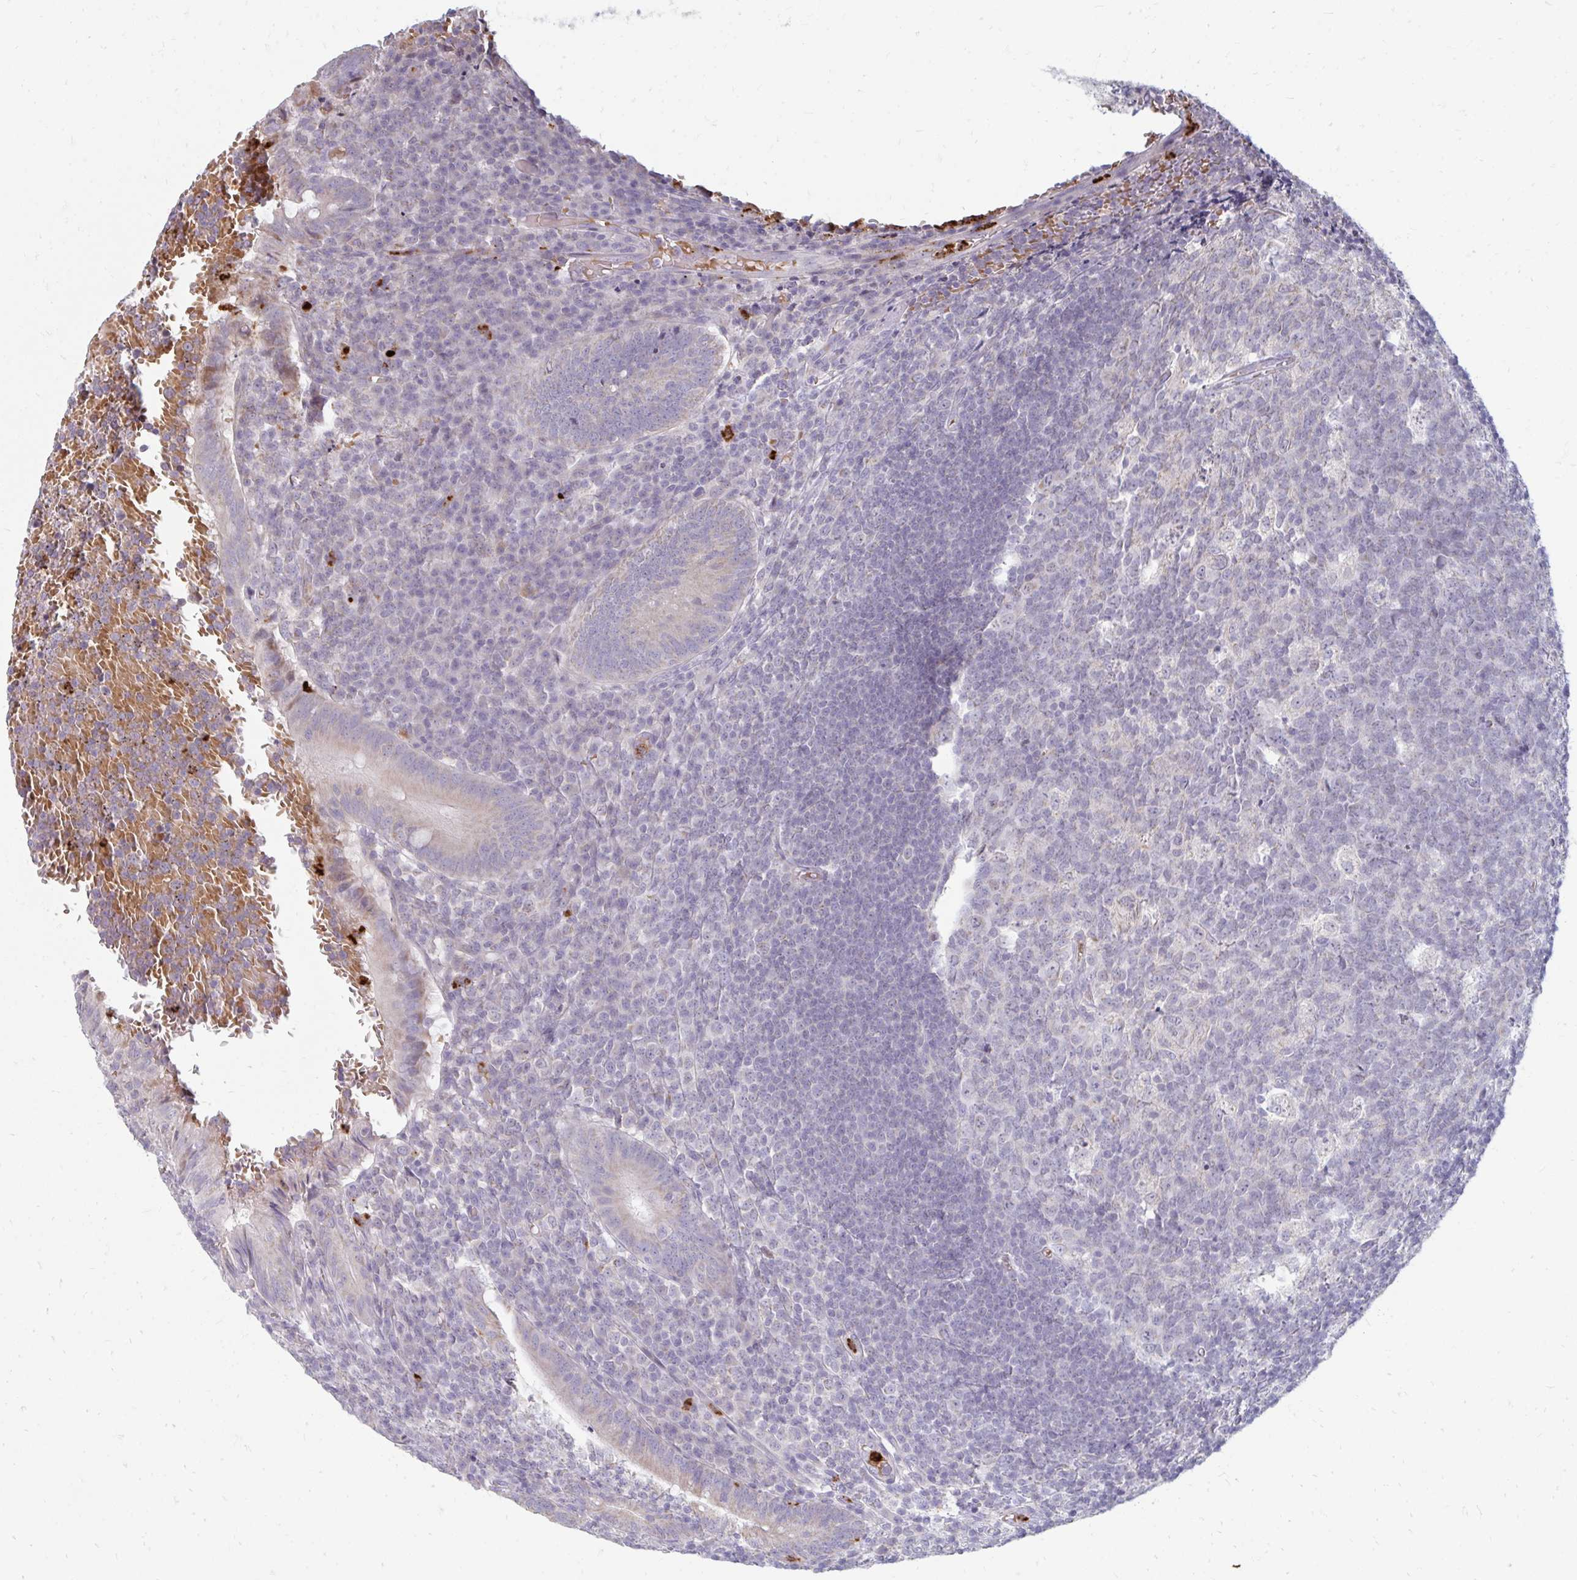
{"staining": {"intensity": "moderate", "quantity": "25%-75%", "location": "cytoplasmic/membranous"}, "tissue": "appendix", "cell_type": "Glandular cells", "image_type": "normal", "snomed": [{"axis": "morphology", "description": "Normal tissue, NOS"}, {"axis": "topography", "description": "Appendix"}], "caption": "Immunohistochemistry (IHC) staining of unremarkable appendix, which exhibits medium levels of moderate cytoplasmic/membranous staining in about 25%-75% of glandular cells indicating moderate cytoplasmic/membranous protein expression. The staining was performed using DAB (3,3'-diaminobenzidine) (brown) for protein detection and nuclei were counterstained in hematoxylin (blue).", "gene": "RAB33A", "patient": {"sex": "male", "age": 18}}